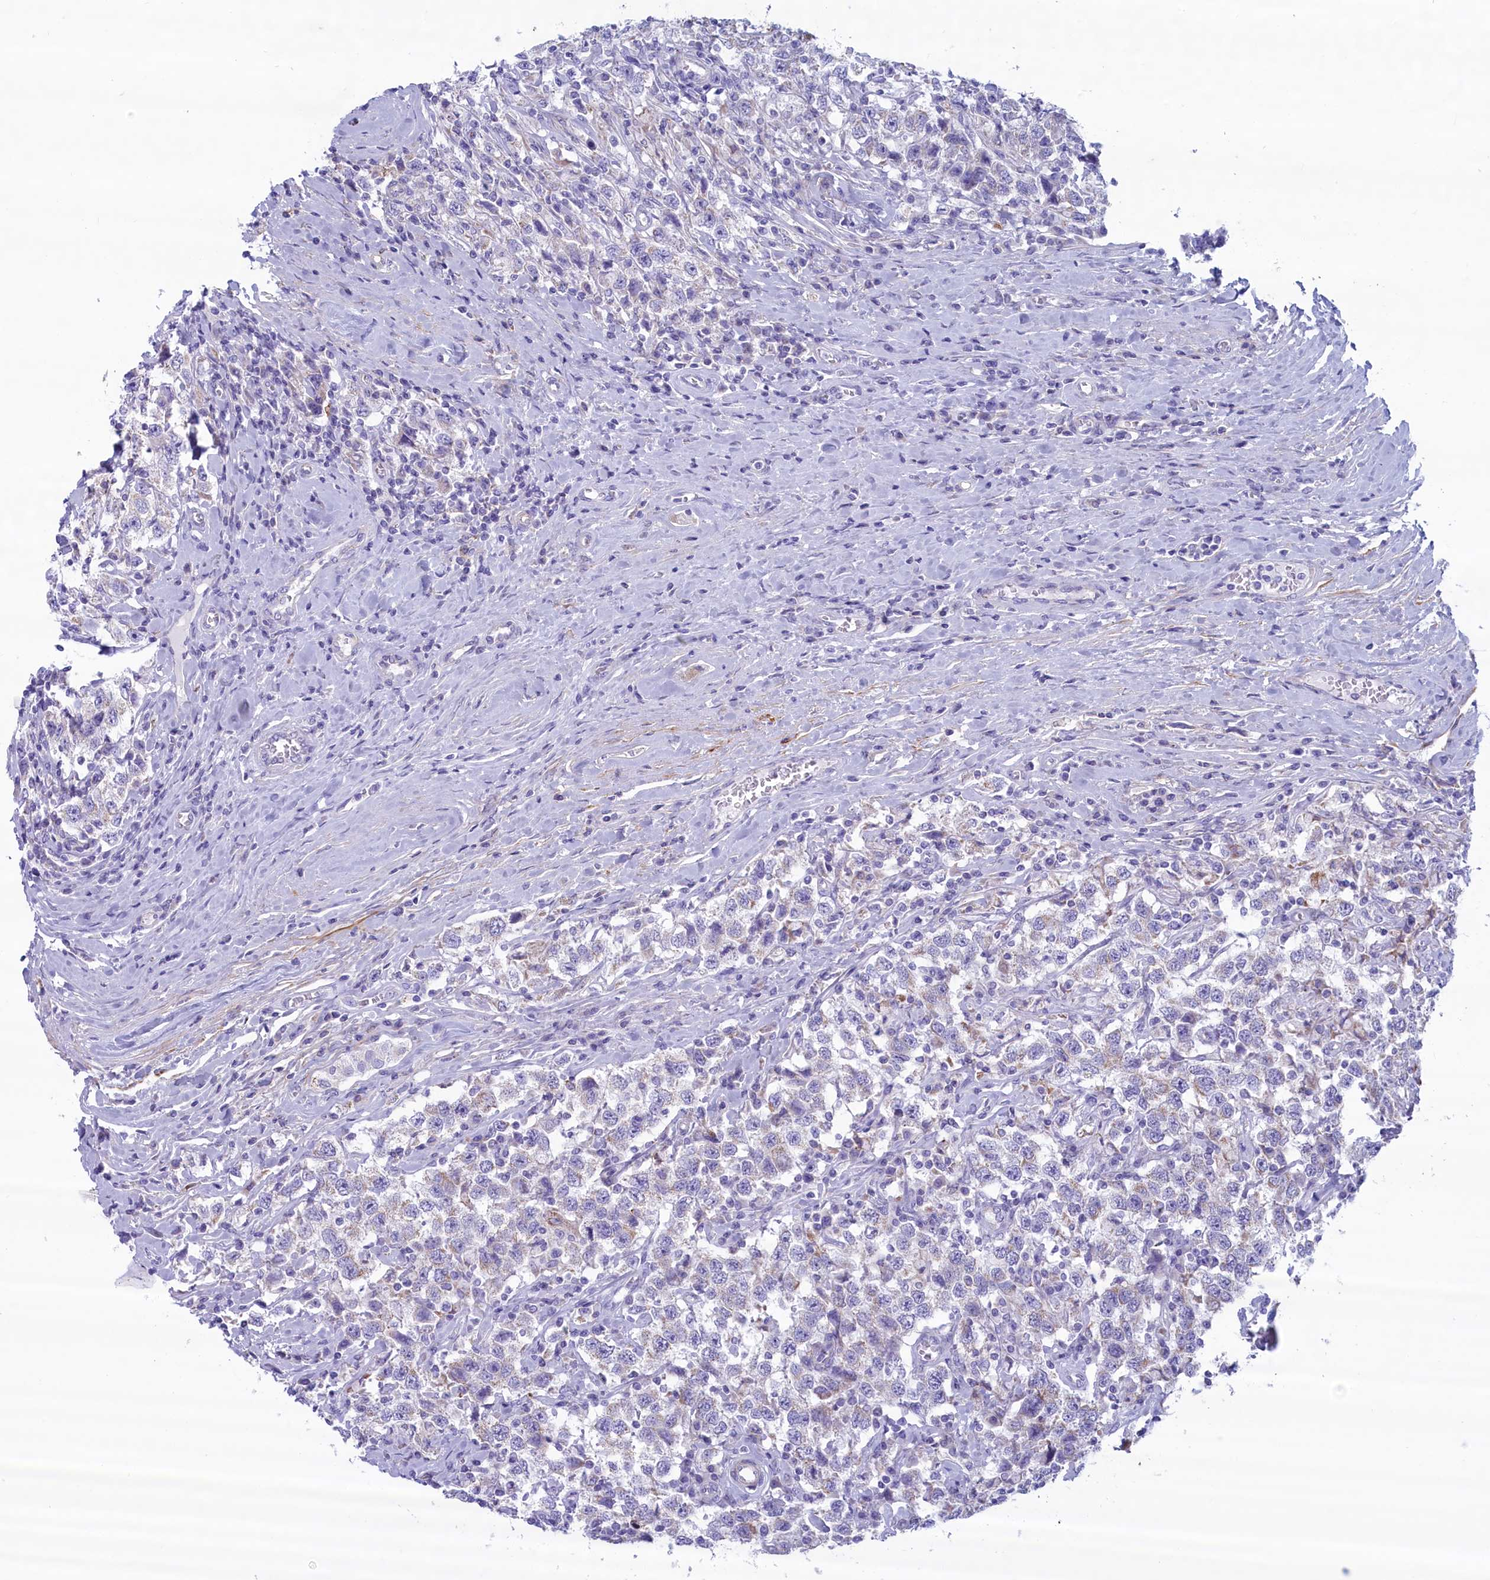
{"staining": {"intensity": "negative", "quantity": "none", "location": "none"}, "tissue": "testis cancer", "cell_type": "Tumor cells", "image_type": "cancer", "snomed": [{"axis": "morphology", "description": "Seminoma, NOS"}, {"axis": "topography", "description": "Testis"}], "caption": "The immunohistochemistry (IHC) photomicrograph has no significant positivity in tumor cells of testis cancer (seminoma) tissue.", "gene": "MPV17L2", "patient": {"sex": "male", "age": 41}}